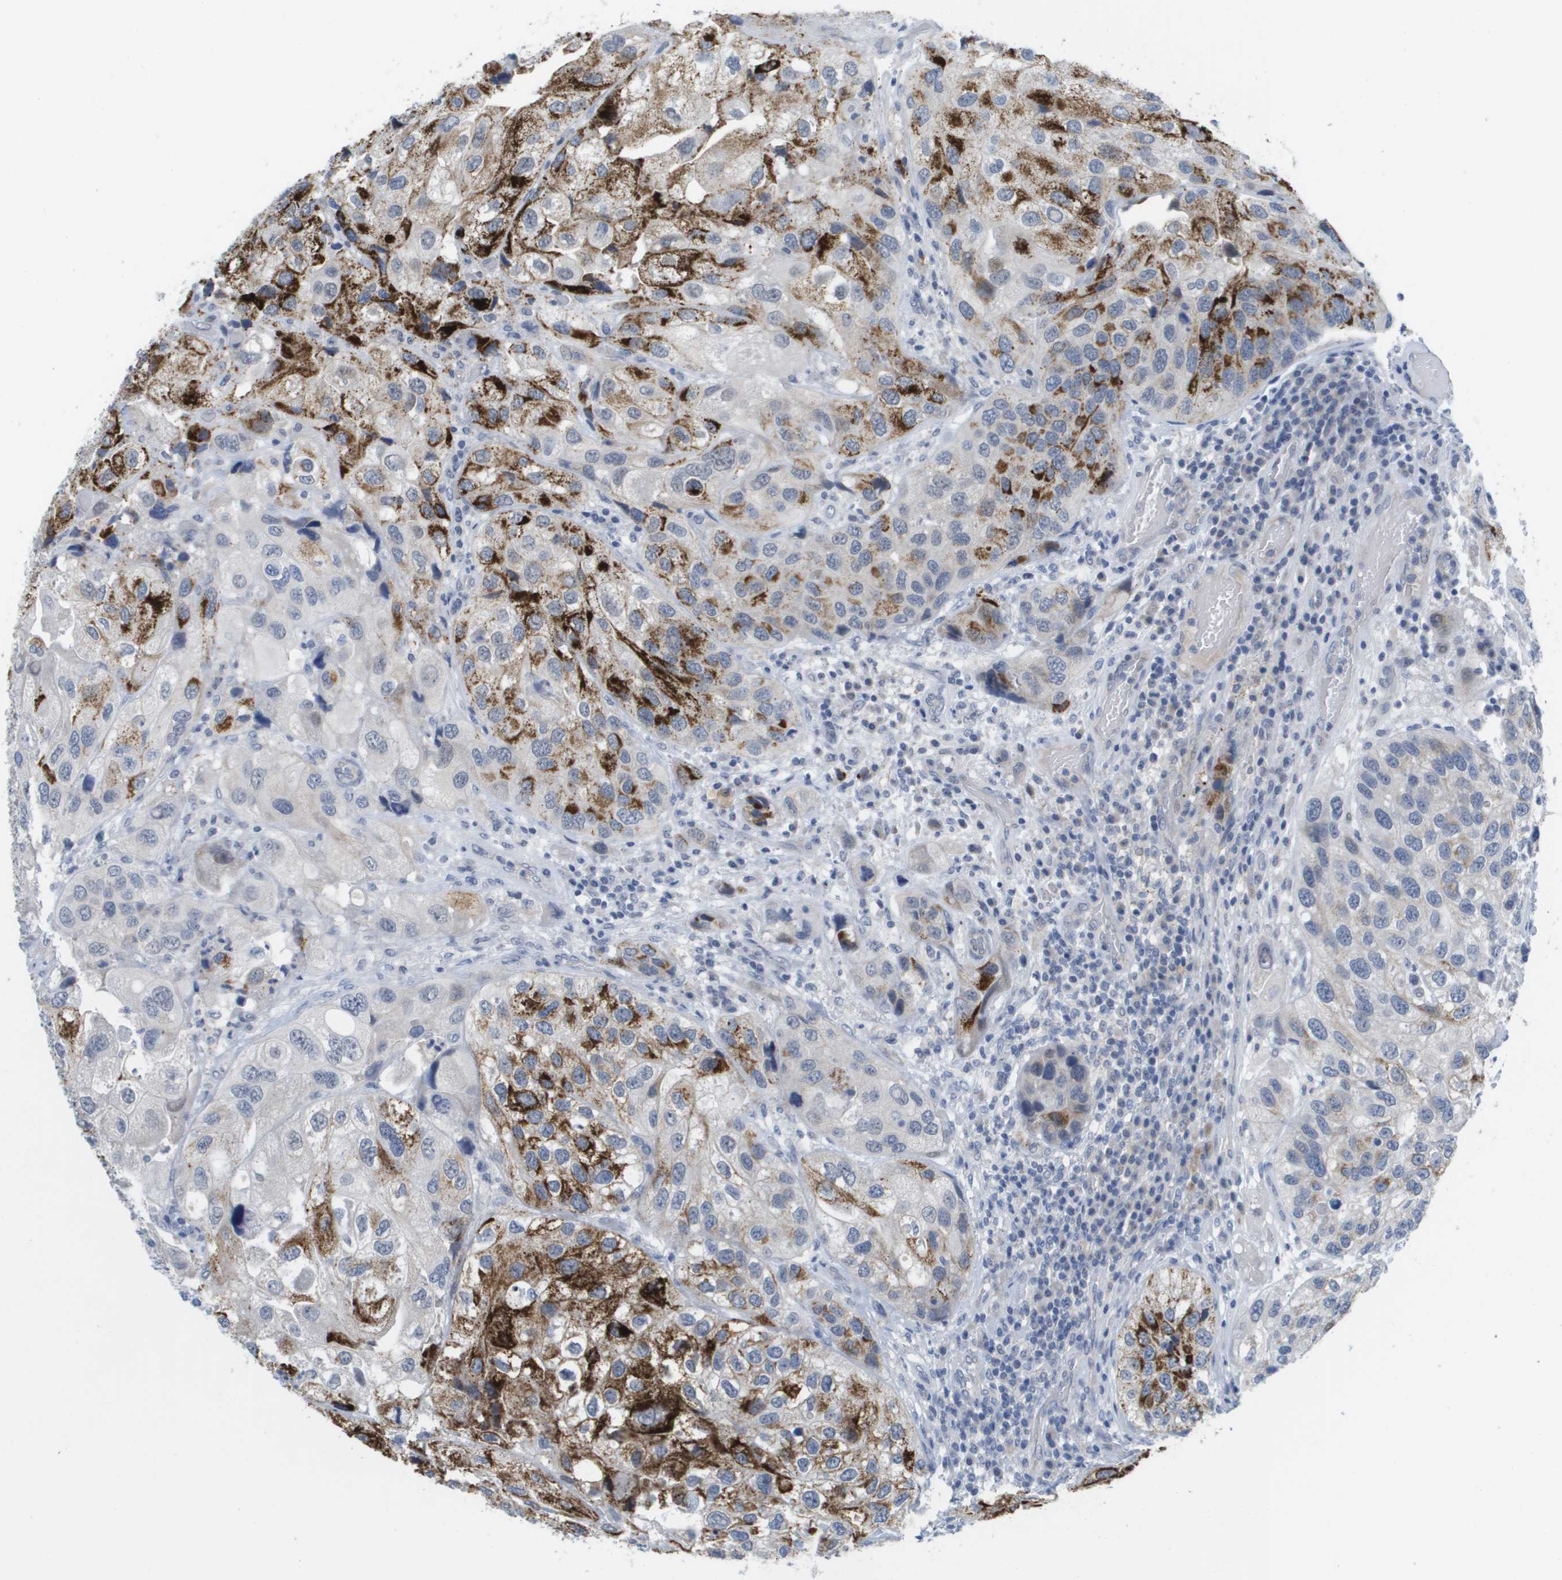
{"staining": {"intensity": "strong", "quantity": "25%-75%", "location": "cytoplasmic/membranous"}, "tissue": "urothelial cancer", "cell_type": "Tumor cells", "image_type": "cancer", "snomed": [{"axis": "morphology", "description": "Urothelial carcinoma, High grade"}, {"axis": "topography", "description": "Urinary bladder"}], "caption": "Immunohistochemistry of human urothelial cancer reveals high levels of strong cytoplasmic/membranous expression in about 25%-75% of tumor cells.", "gene": "PDE4A", "patient": {"sex": "female", "age": 64}}